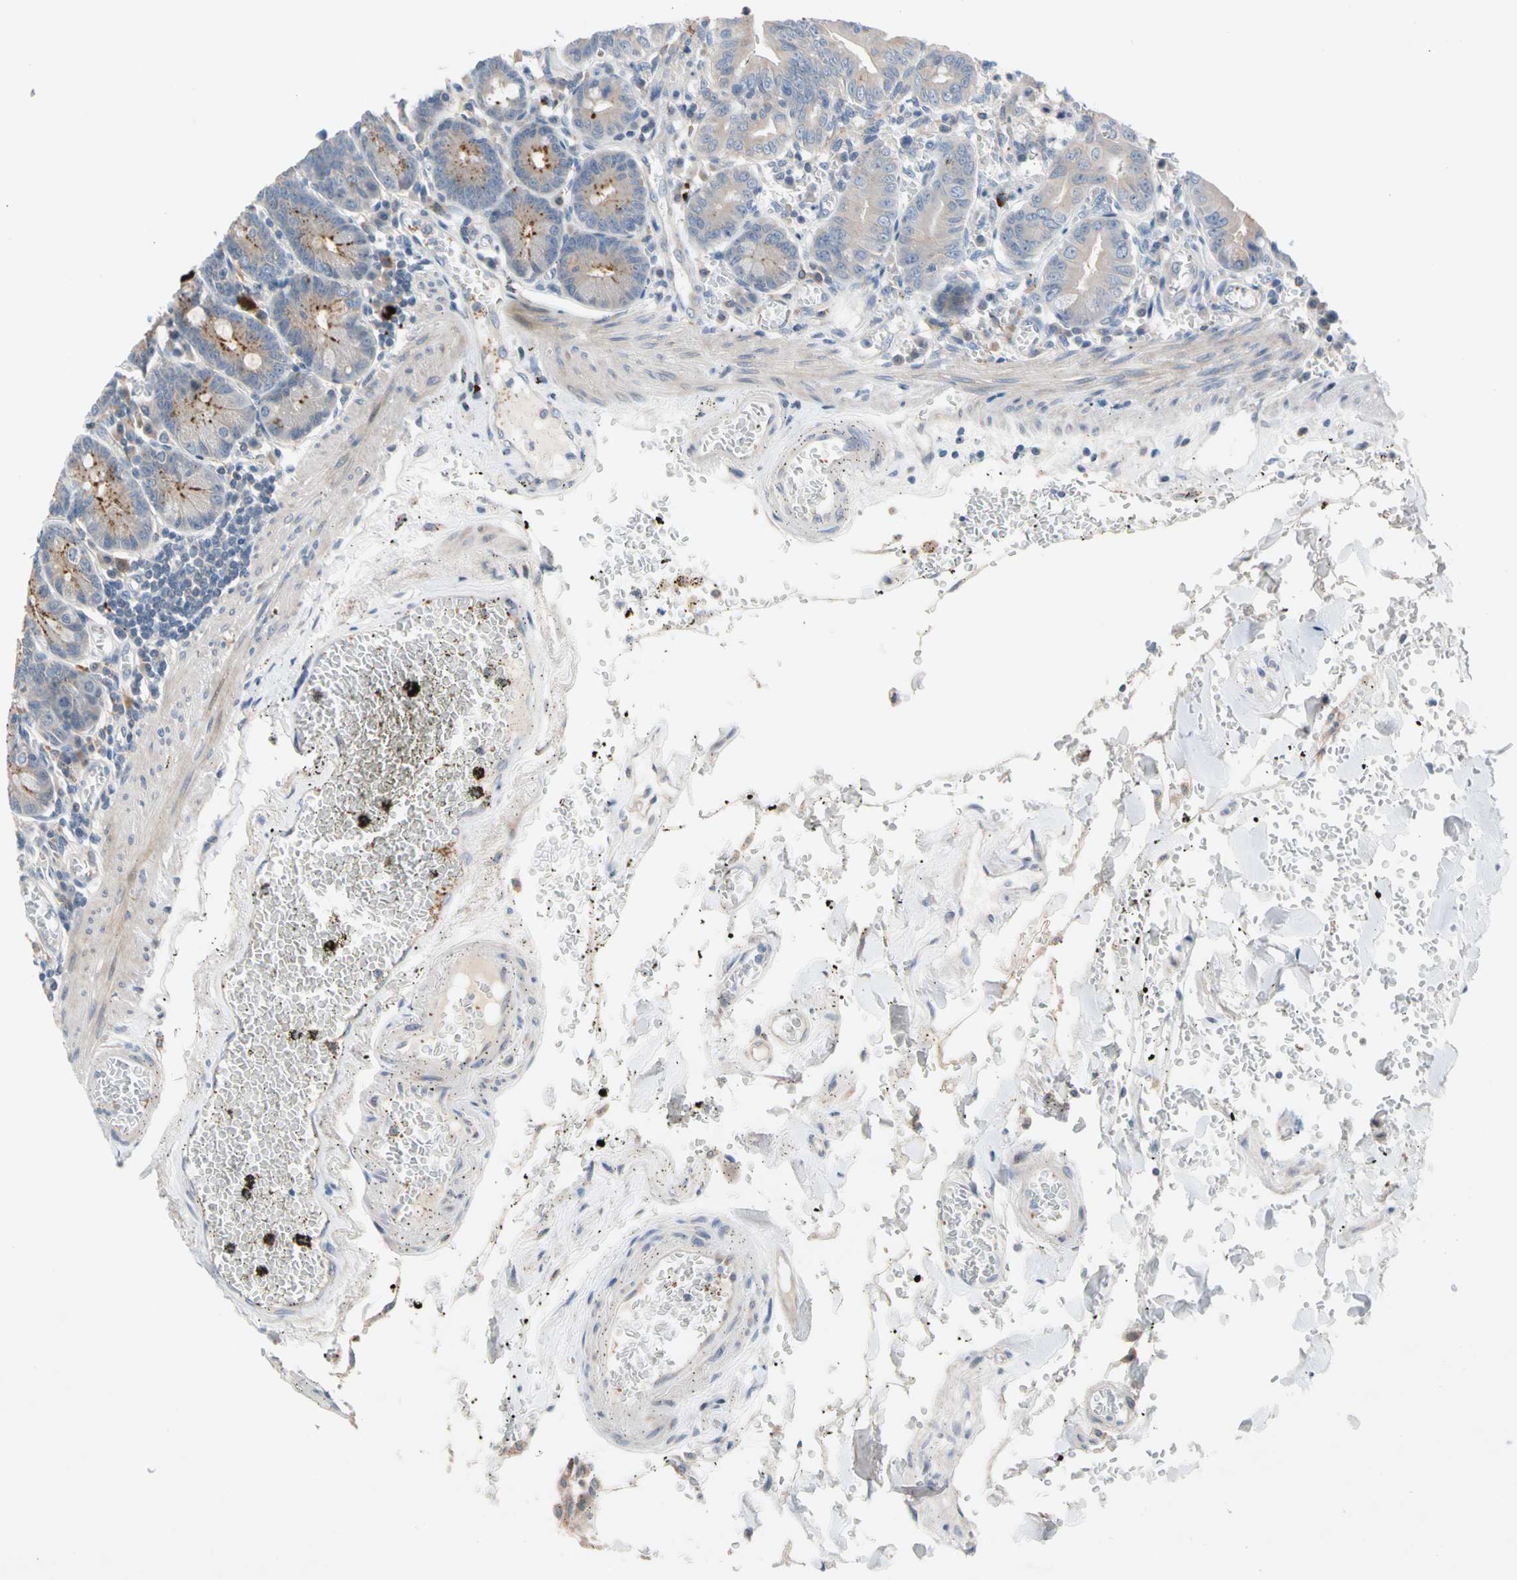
{"staining": {"intensity": "strong", "quantity": "25%-75%", "location": "cytoplasmic/membranous"}, "tissue": "small intestine", "cell_type": "Glandular cells", "image_type": "normal", "snomed": [{"axis": "morphology", "description": "Normal tissue, NOS"}, {"axis": "topography", "description": "Small intestine"}], "caption": "High-power microscopy captured an immunohistochemistry (IHC) image of benign small intestine, revealing strong cytoplasmic/membranous positivity in about 25%-75% of glandular cells. (DAB IHC with brightfield microscopy, high magnification).", "gene": "CNST", "patient": {"sex": "male", "age": 71}}